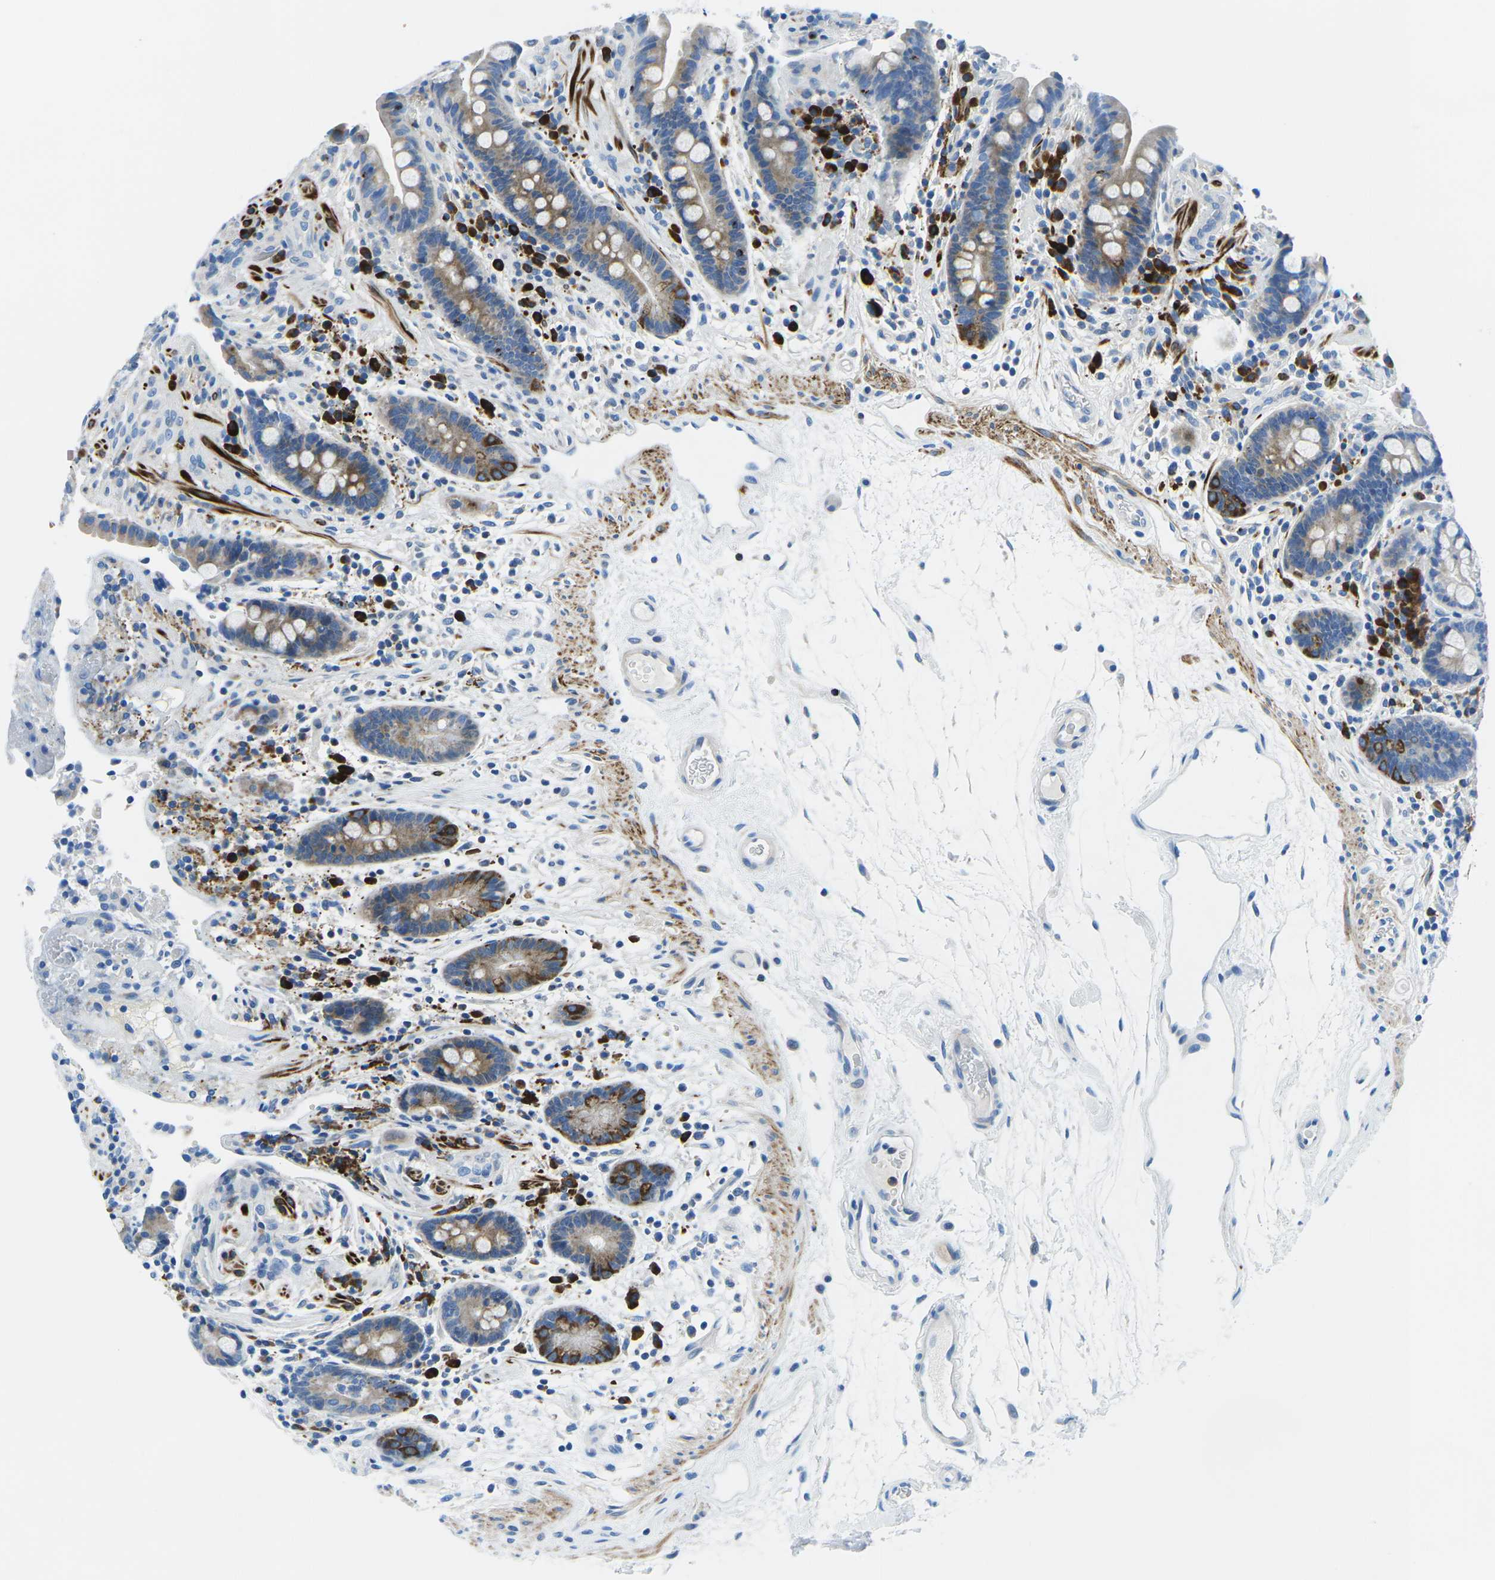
{"staining": {"intensity": "negative", "quantity": "none", "location": "none"}, "tissue": "colon", "cell_type": "Endothelial cells", "image_type": "normal", "snomed": [{"axis": "morphology", "description": "Normal tissue, NOS"}, {"axis": "topography", "description": "Colon"}], "caption": "This is an immunohistochemistry (IHC) image of benign colon. There is no staining in endothelial cells.", "gene": "MC4R", "patient": {"sex": "male", "age": 73}}